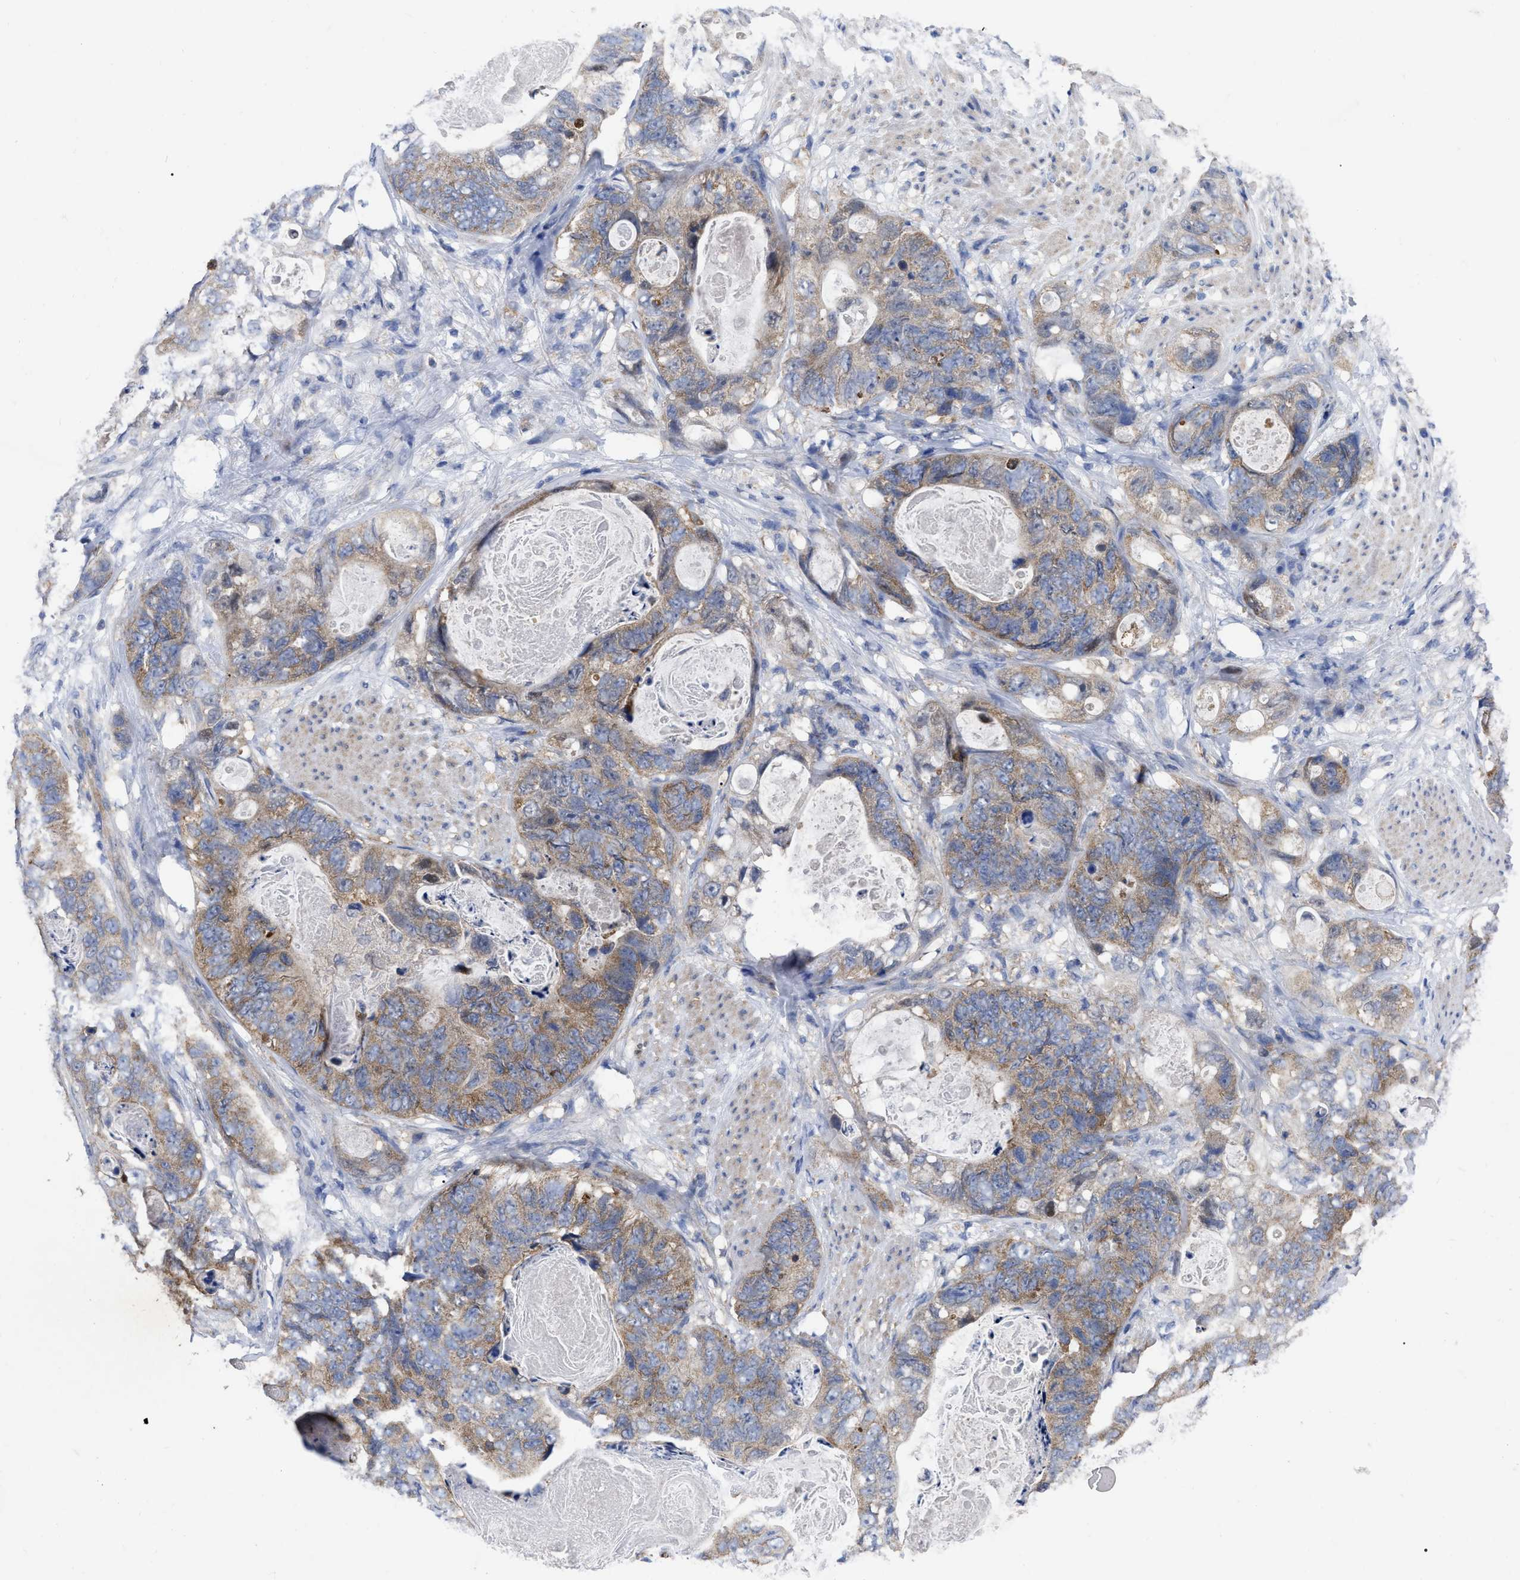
{"staining": {"intensity": "weak", "quantity": "25%-75%", "location": "cytoplasmic/membranous"}, "tissue": "stomach cancer", "cell_type": "Tumor cells", "image_type": "cancer", "snomed": [{"axis": "morphology", "description": "Adenocarcinoma, NOS"}, {"axis": "topography", "description": "Stomach"}], "caption": "This micrograph reveals IHC staining of human adenocarcinoma (stomach), with low weak cytoplasmic/membranous expression in about 25%-75% of tumor cells.", "gene": "TCP1", "patient": {"sex": "female", "age": 89}}